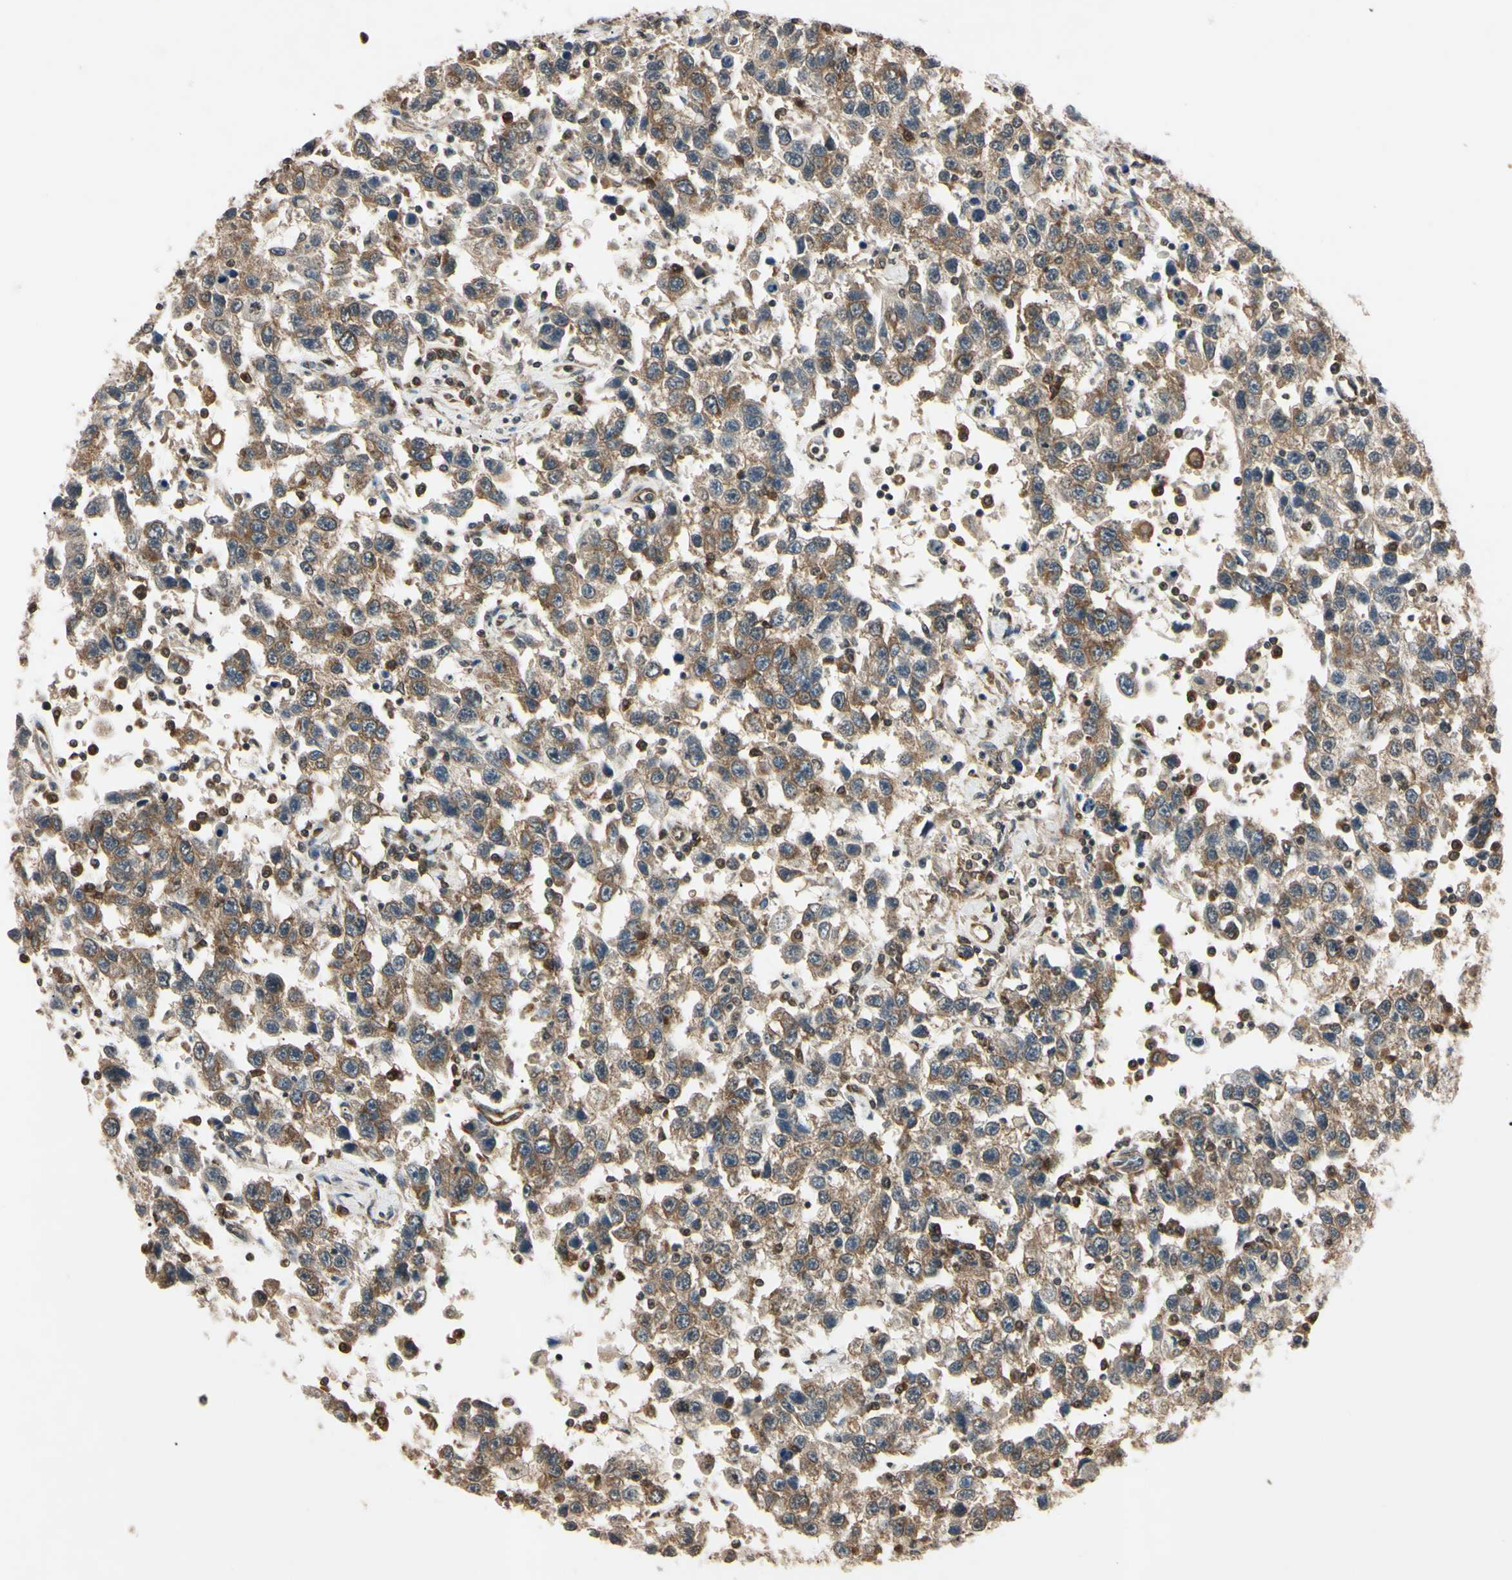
{"staining": {"intensity": "moderate", "quantity": "25%-75%", "location": "cytoplasmic/membranous"}, "tissue": "testis cancer", "cell_type": "Tumor cells", "image_type": "cancer", "snomed": [{"axis": "morphology", "description": "Seminoma, NOS"}, {"axis": "topography", "description": "Testis"}], "caption": "About 25%-75% of tumor cells in human testis cancer reveal moderate cytoplasmic/membranous protein positivity as visualized by brown immunohistochemical staining.", "gene": "EPN1", "patient": {"sex": "male", "age": 41}}